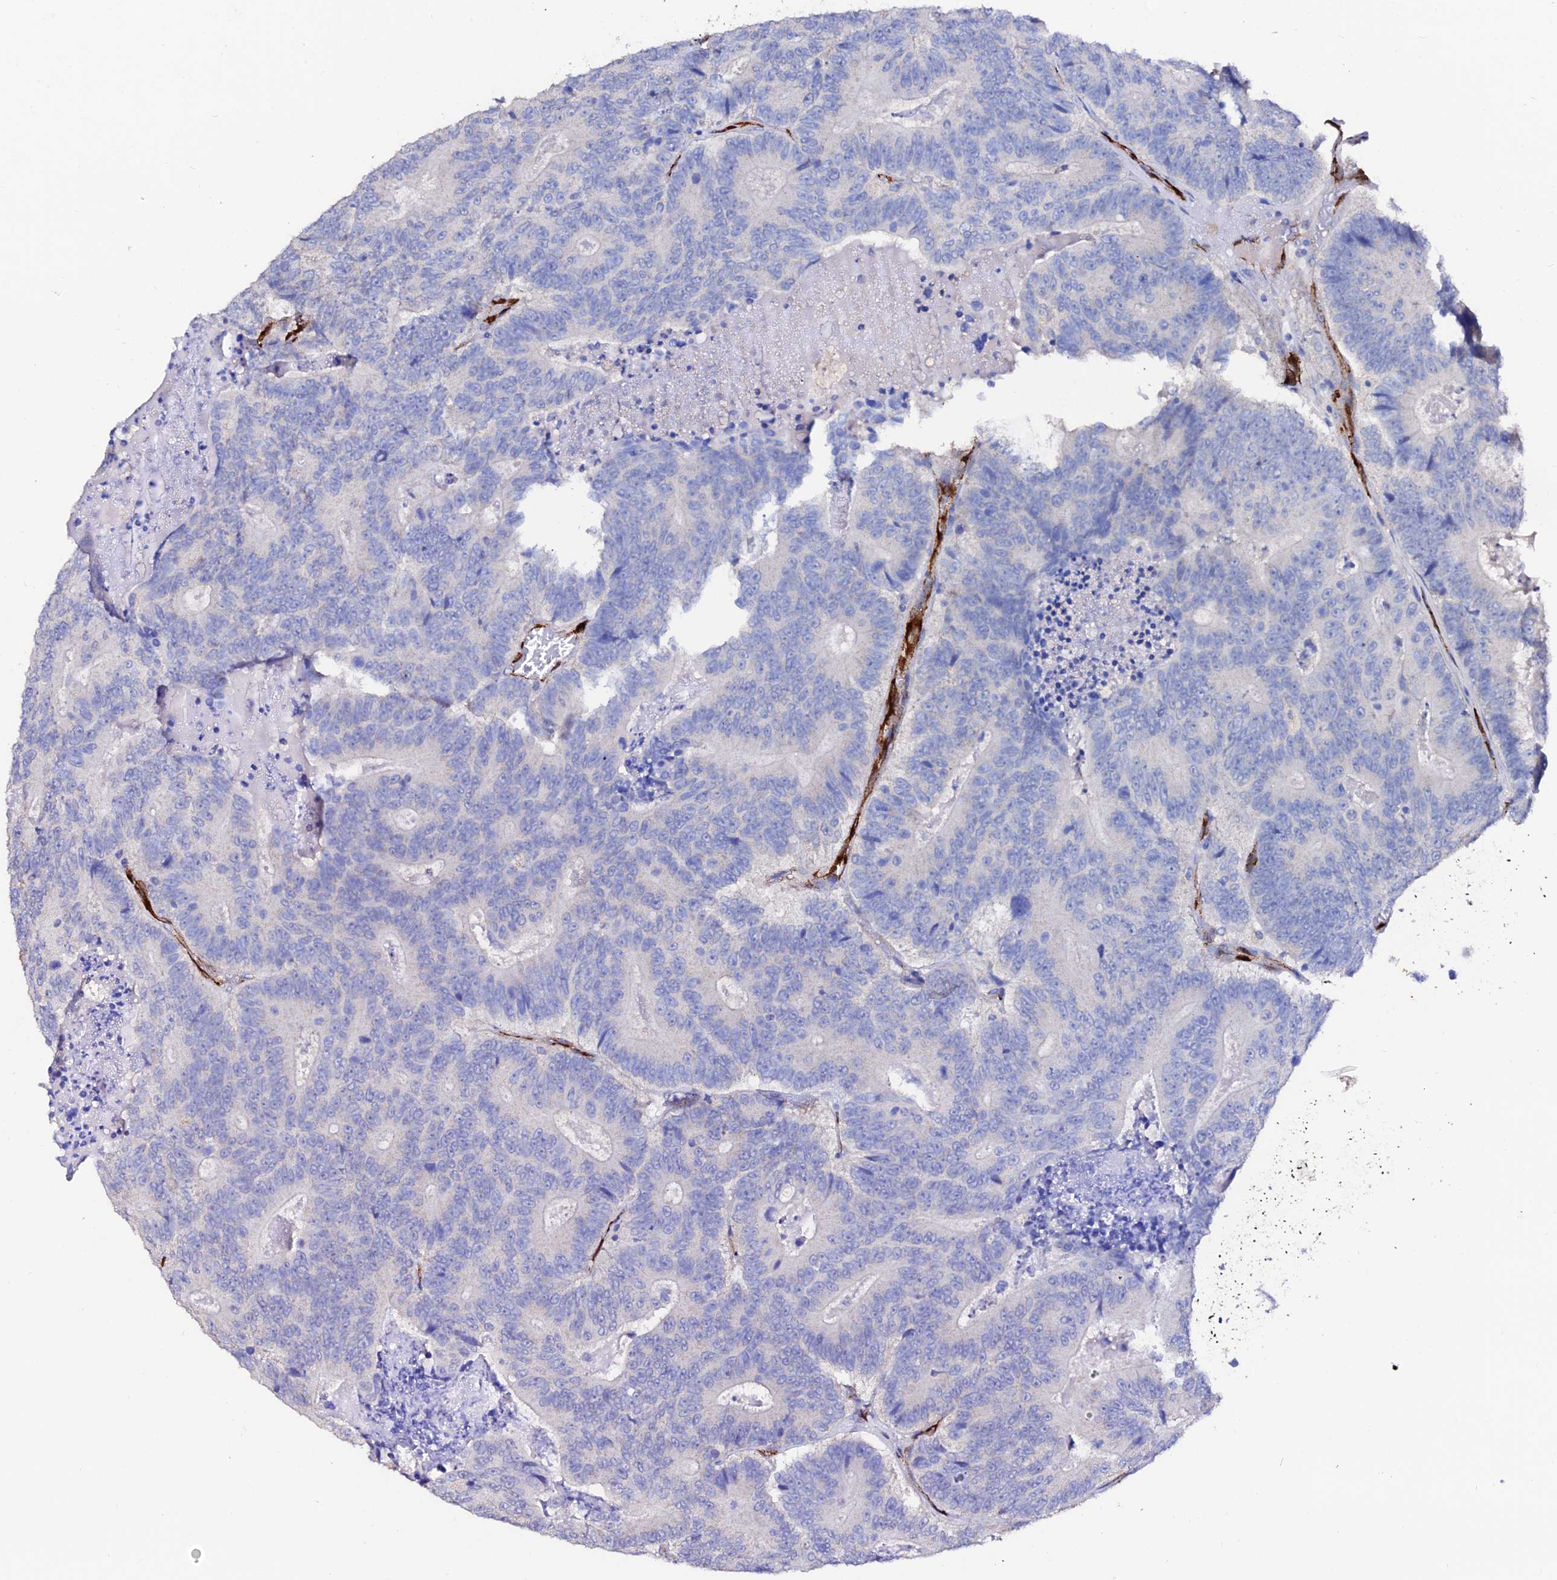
{"staining": {"intensity": "negative", "quantity": "none", "location": "none"}, "tissue": "colorectal cancer", "cell_type": "Tumor cells", "image_type": "cancer", "snomed": [{"axis": "morphology", "description": "Adenocarcinoma, NOS"}, {"axis": "topography", "description": "Colon"}], "caption": "Colorectal cancer was stained to show a protein in brown. There is no significant positivity in tumor cells. The staining was performed using DAB to visualize the protein expression in brown, while the nuclei were stained in blue with hematoxylin (Magnification: 20x).", "gene": "ESM1", "patient": {"sex": "male", "age": 83}}